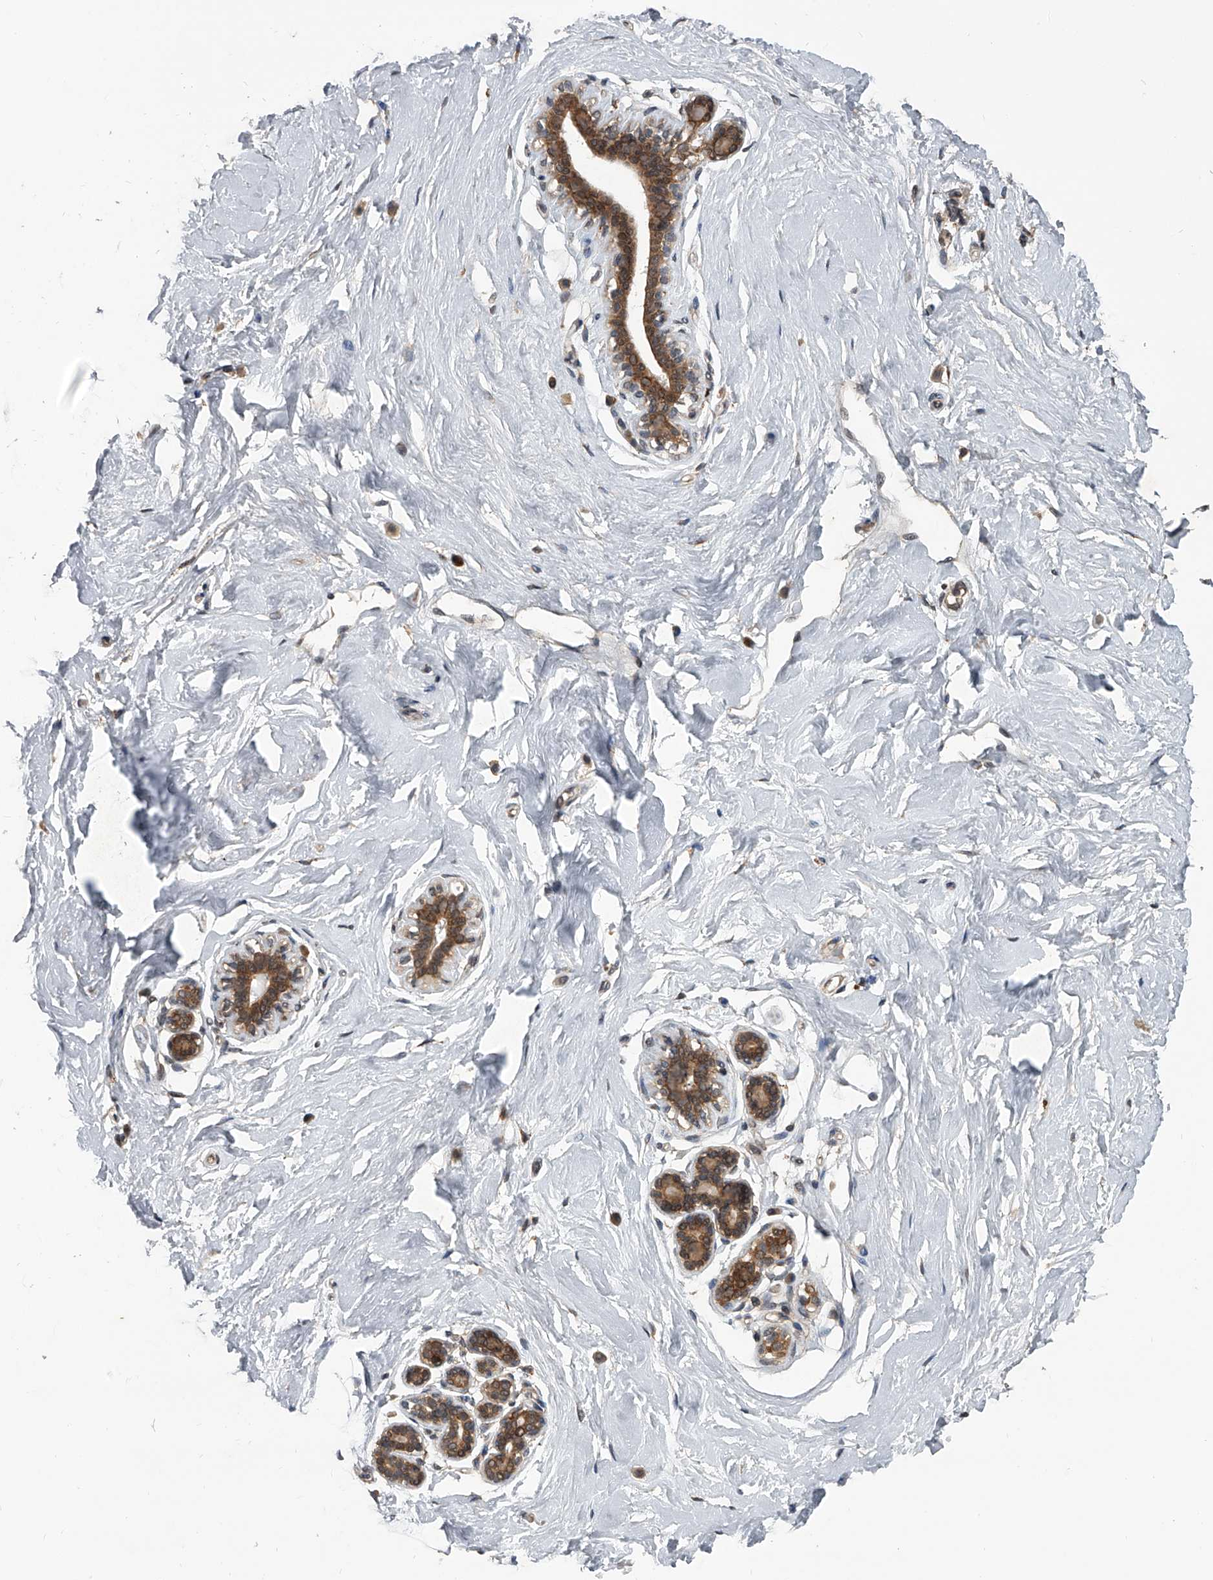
{"staining": {"intensity": "moderate", "quantity": ">75%", "location": "cytoplasmic/membranous"}, "tissue": "breast", "cell_type": "Glandular cells", "image_type": "normal", "snomed": [{"axis": "morphology", "description": "Normal tissue, NOS"}, {"axis": "morphology", "description": "Adenoma, NOS"}, {"axis": "topography", "description": "Breast"}], "caption": "Moderate cytoplasmic/membranous staining for a protein is identified in about >75% of glandular cells of benign breast using IHC.", "gene": "GEMIN8", "patient": {"sex": "female", "age": 23}}